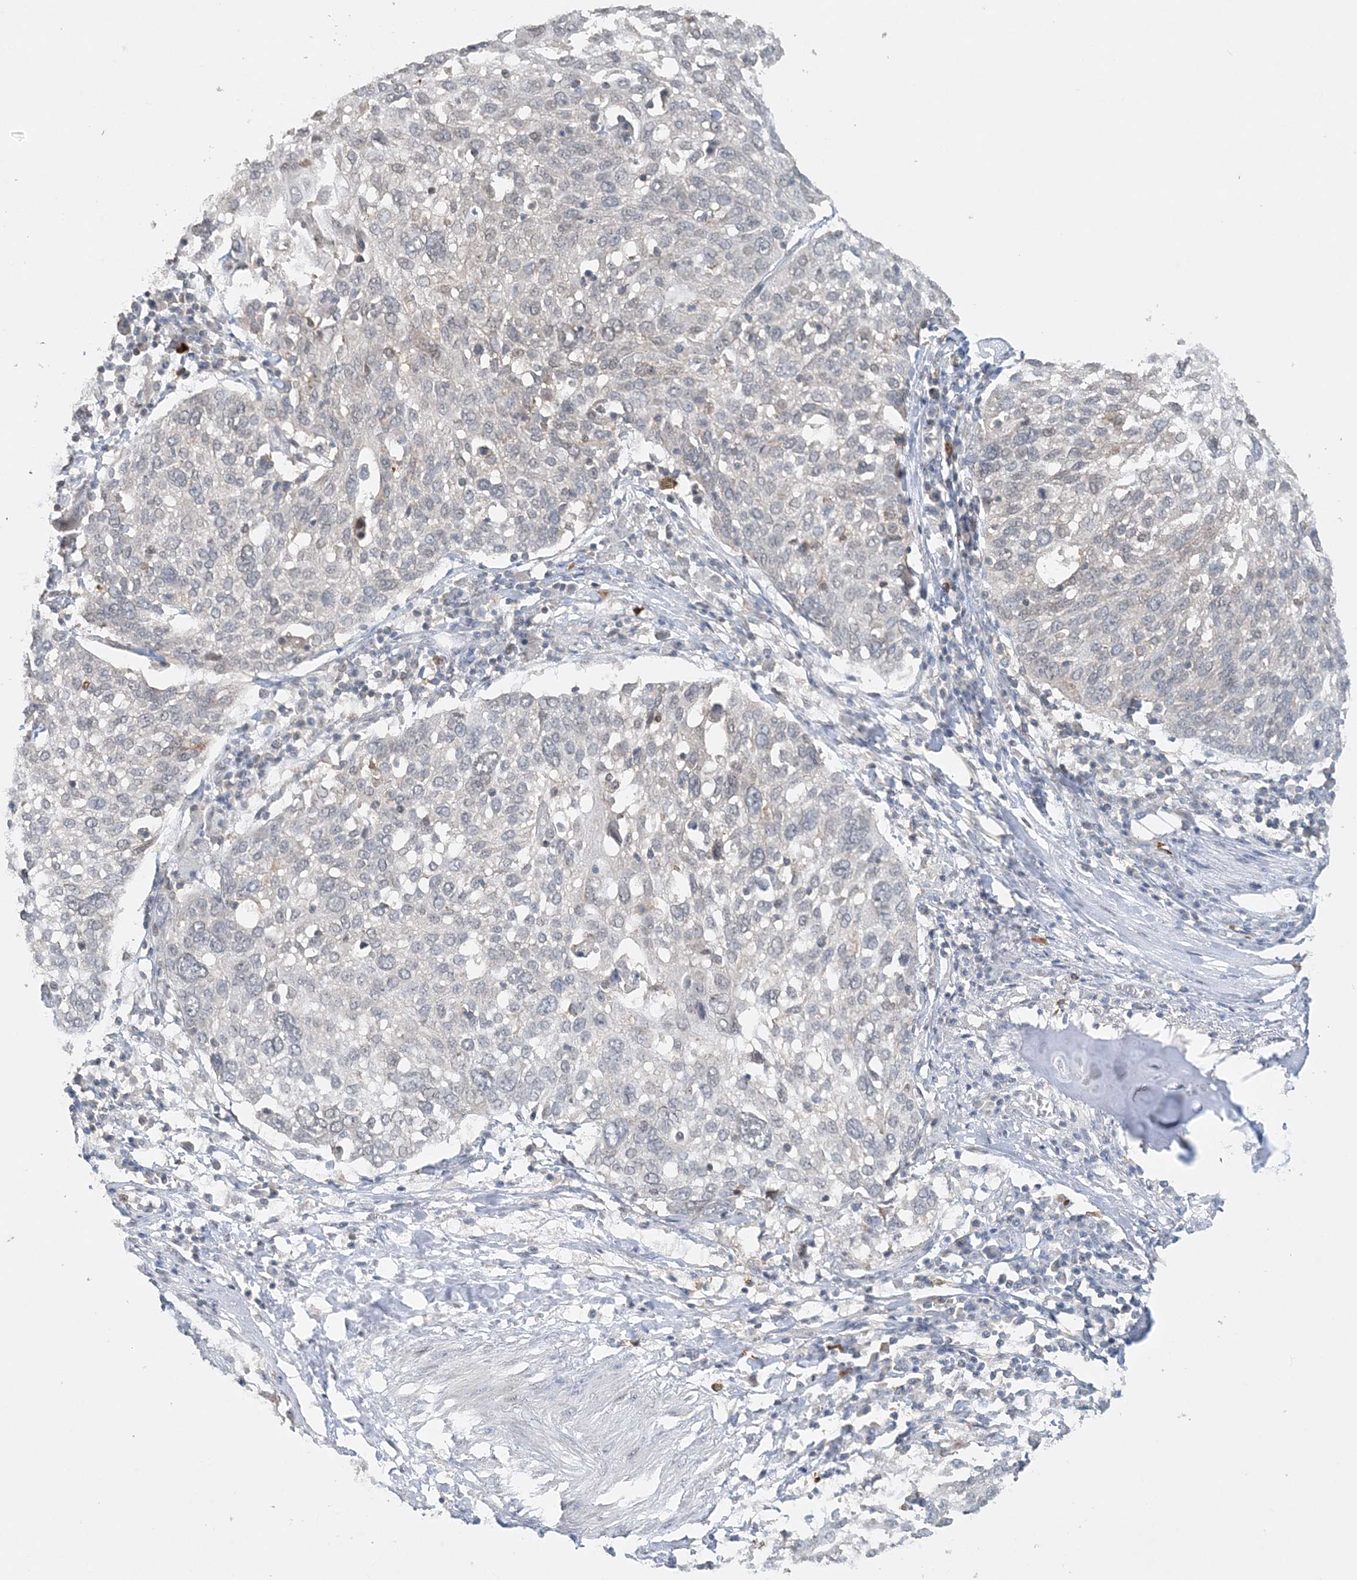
{"staining": {"intensity": "negative", "quantity": "none", "location": "none"}, "tissue": "lung cancer", "cell_type": "Tumor cells", "image_type": "cancer", "snomed": [{"axis": "morphology", "description": "Squamous cell carcinoma, NOS"}, {"axis": "topography", "description": "Lung"}], "caption": "Tumor cells show no significant protein positivity in lung squamous cell carcinoma. (Immunohistochemistry, brightfield microscopy, high magnification).", "gene": "FAM110A", "patient": {"sex": "male", "age": 65}}